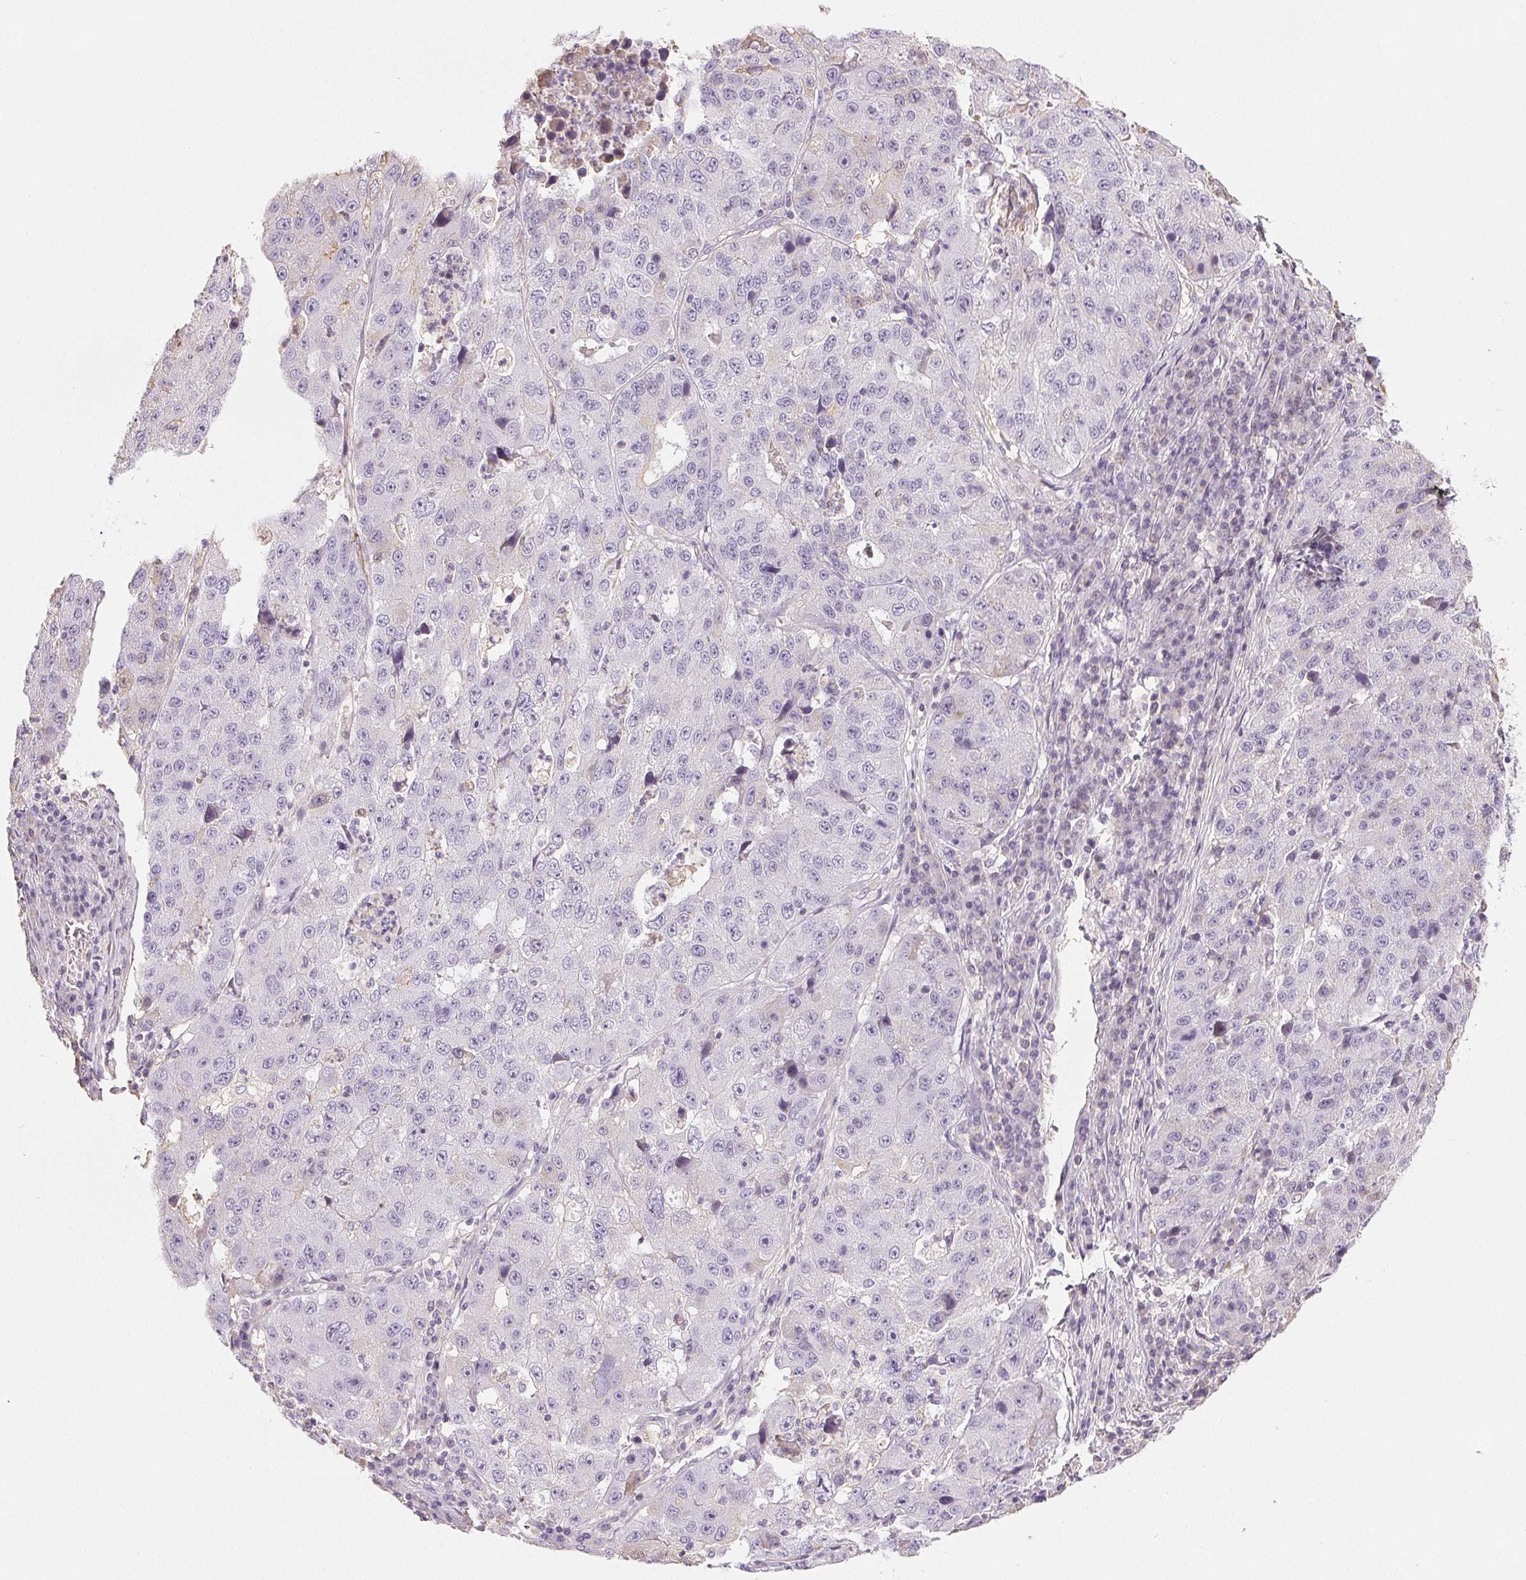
{"staining": {"intensity": "negative", "quantity": "none", "location": "none"}, "tissue": "stomach cancer", "cell_type": "Tumor cells", "image_type": "cancer", "snomed": [{"axis": "morphology", "description": "Adenocarcinoma, NOS"}, {"axis": "topography", "description": "Stomach"}], "caption": "Tumor cells are negative for protein expression in human stomach adenocarcinoma.", "gene": "COL7A1", "patient": {"sex": "male", "age": 71}}